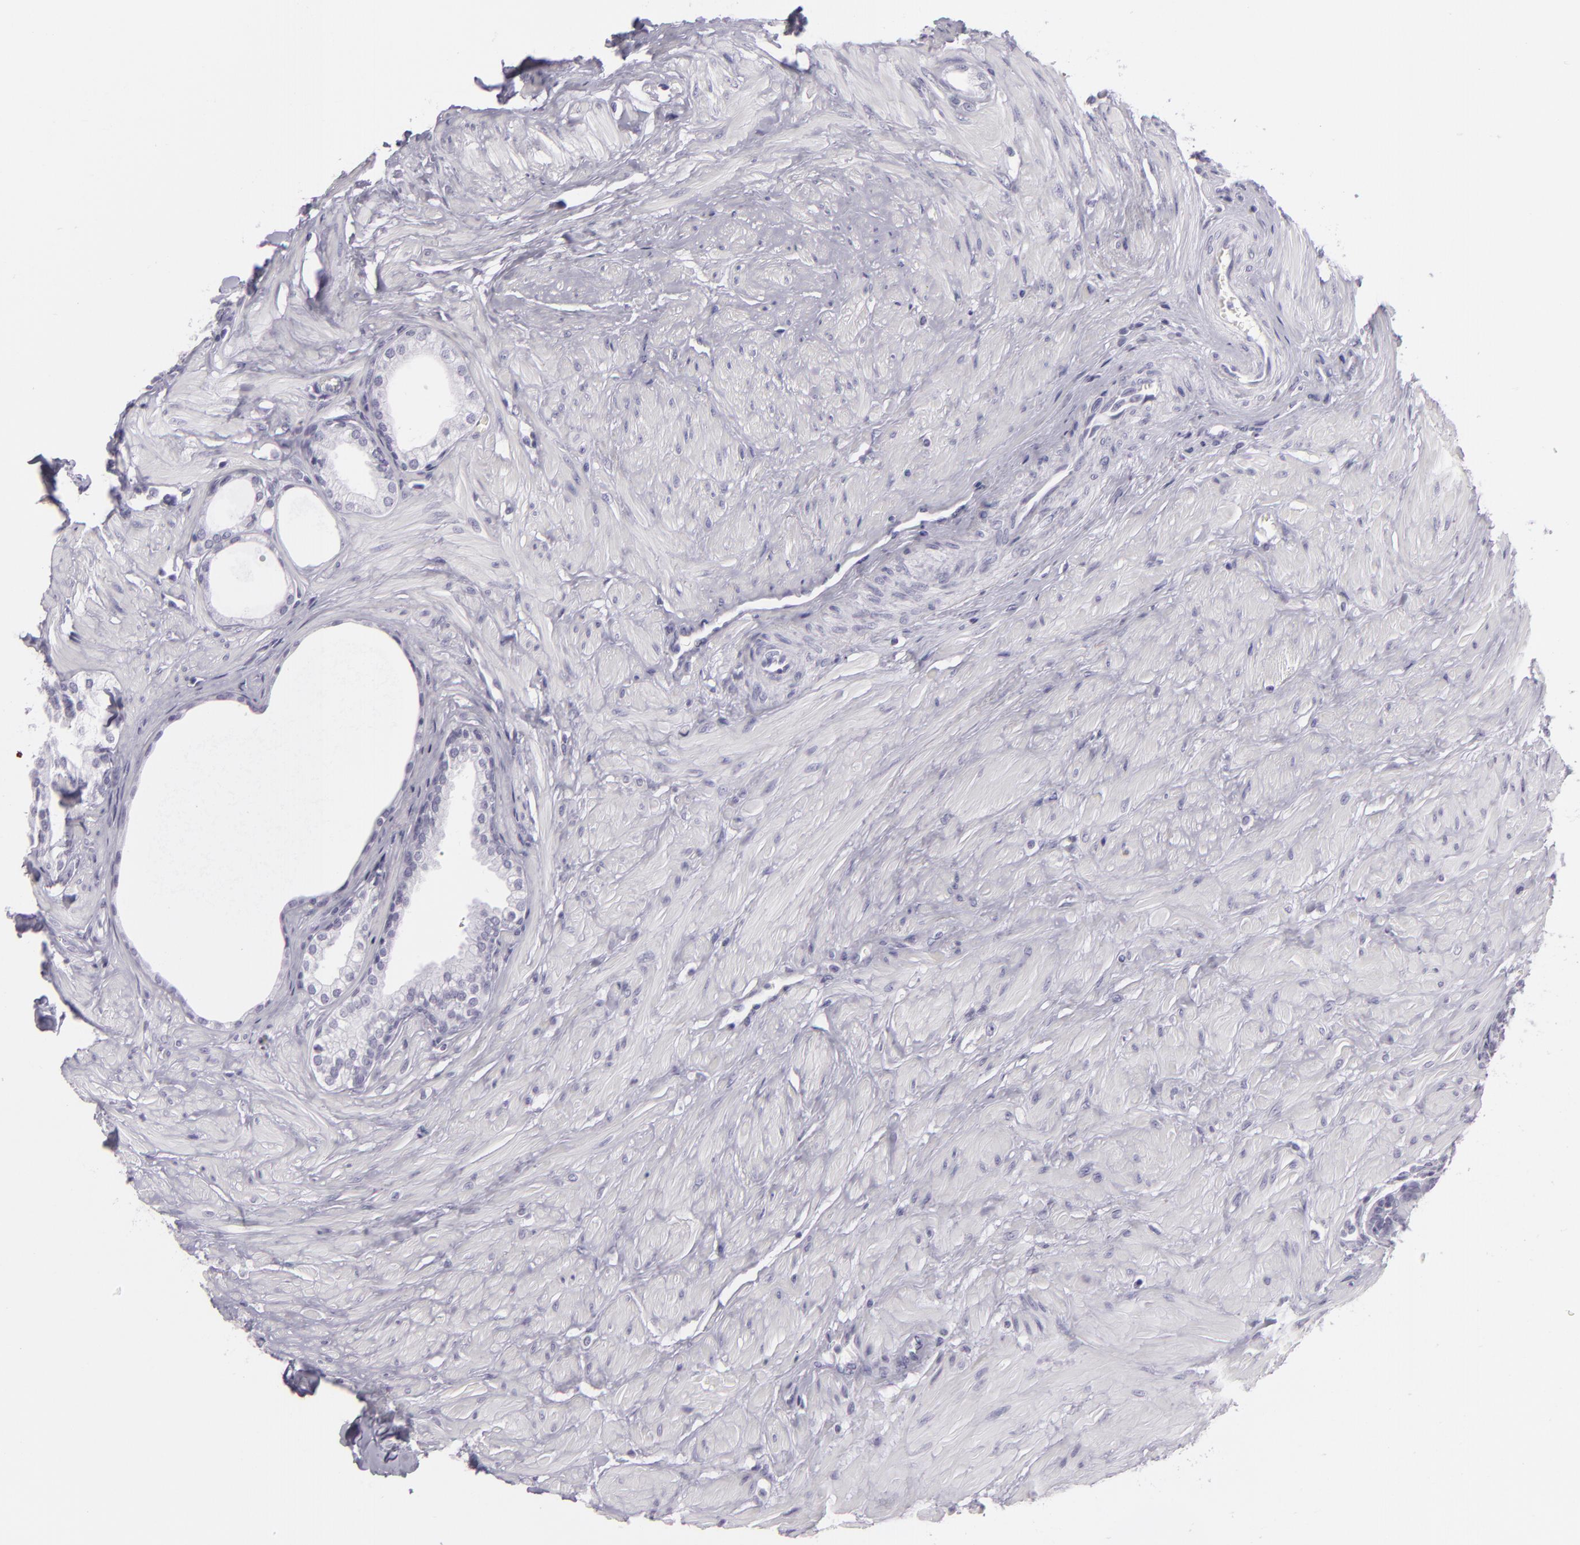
{"staining": {"intensity": "moderate", "quantity": "<25%", "location": "nuclear"}, "tissue": "prostate", "cell_type": "Glandular cells", "image_type": "normal", "snomed": [{"axis": "morphology", "description": "Normal tissue, NOS"}, {"axis": "topography", "description": "Prostate"}], "caption": "A low amount of moderate nuclear positivity is present in about <25% of glandular cells in normal prostate.", "gene": "MCM3", "patient": {"sex": "male", "age": 64}}